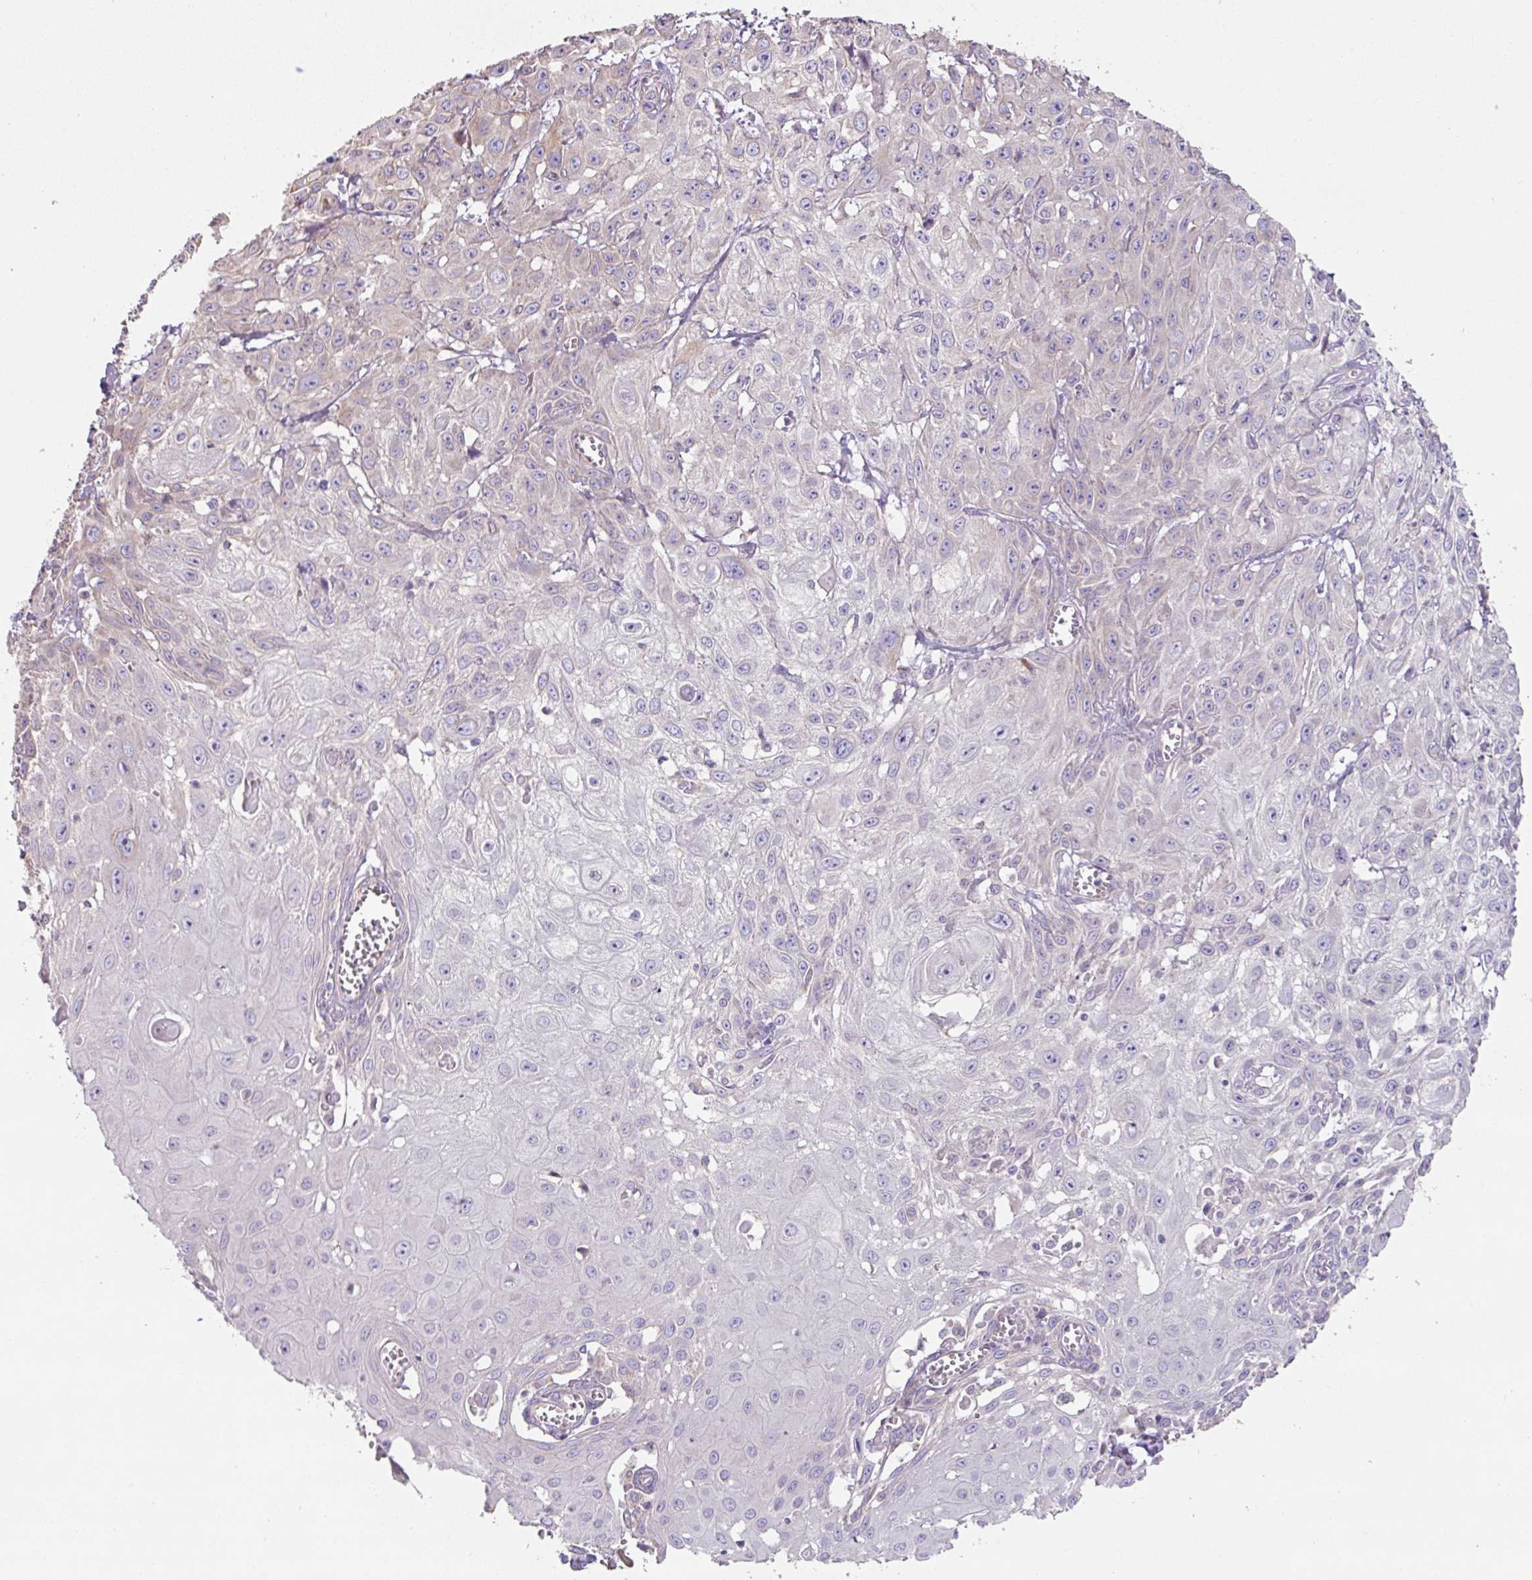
{"staining": {"intensity": "negative", "quantity": "none", "location": "none"}, "tissue": "skin cancer", "cell_type": "Tumor cells", "image_type": "cancer", "snomed": [{"axis": "morphology", "description": "Squamous cell carcinoma, NOS"}, {"axis": "topography", "description": "Skin"}, {"axis": "topography", "description": "Vulva"}], "caption": "IHC image of neoplastic tissue: human skin cancer (squamous cell carcinoma) stained with DAB (3,3'-diaminobenzidine) reveals no significant protein expression in tumor cells.", "gene": "MRRF", "patient": {"sex": "female", "age": 71}}